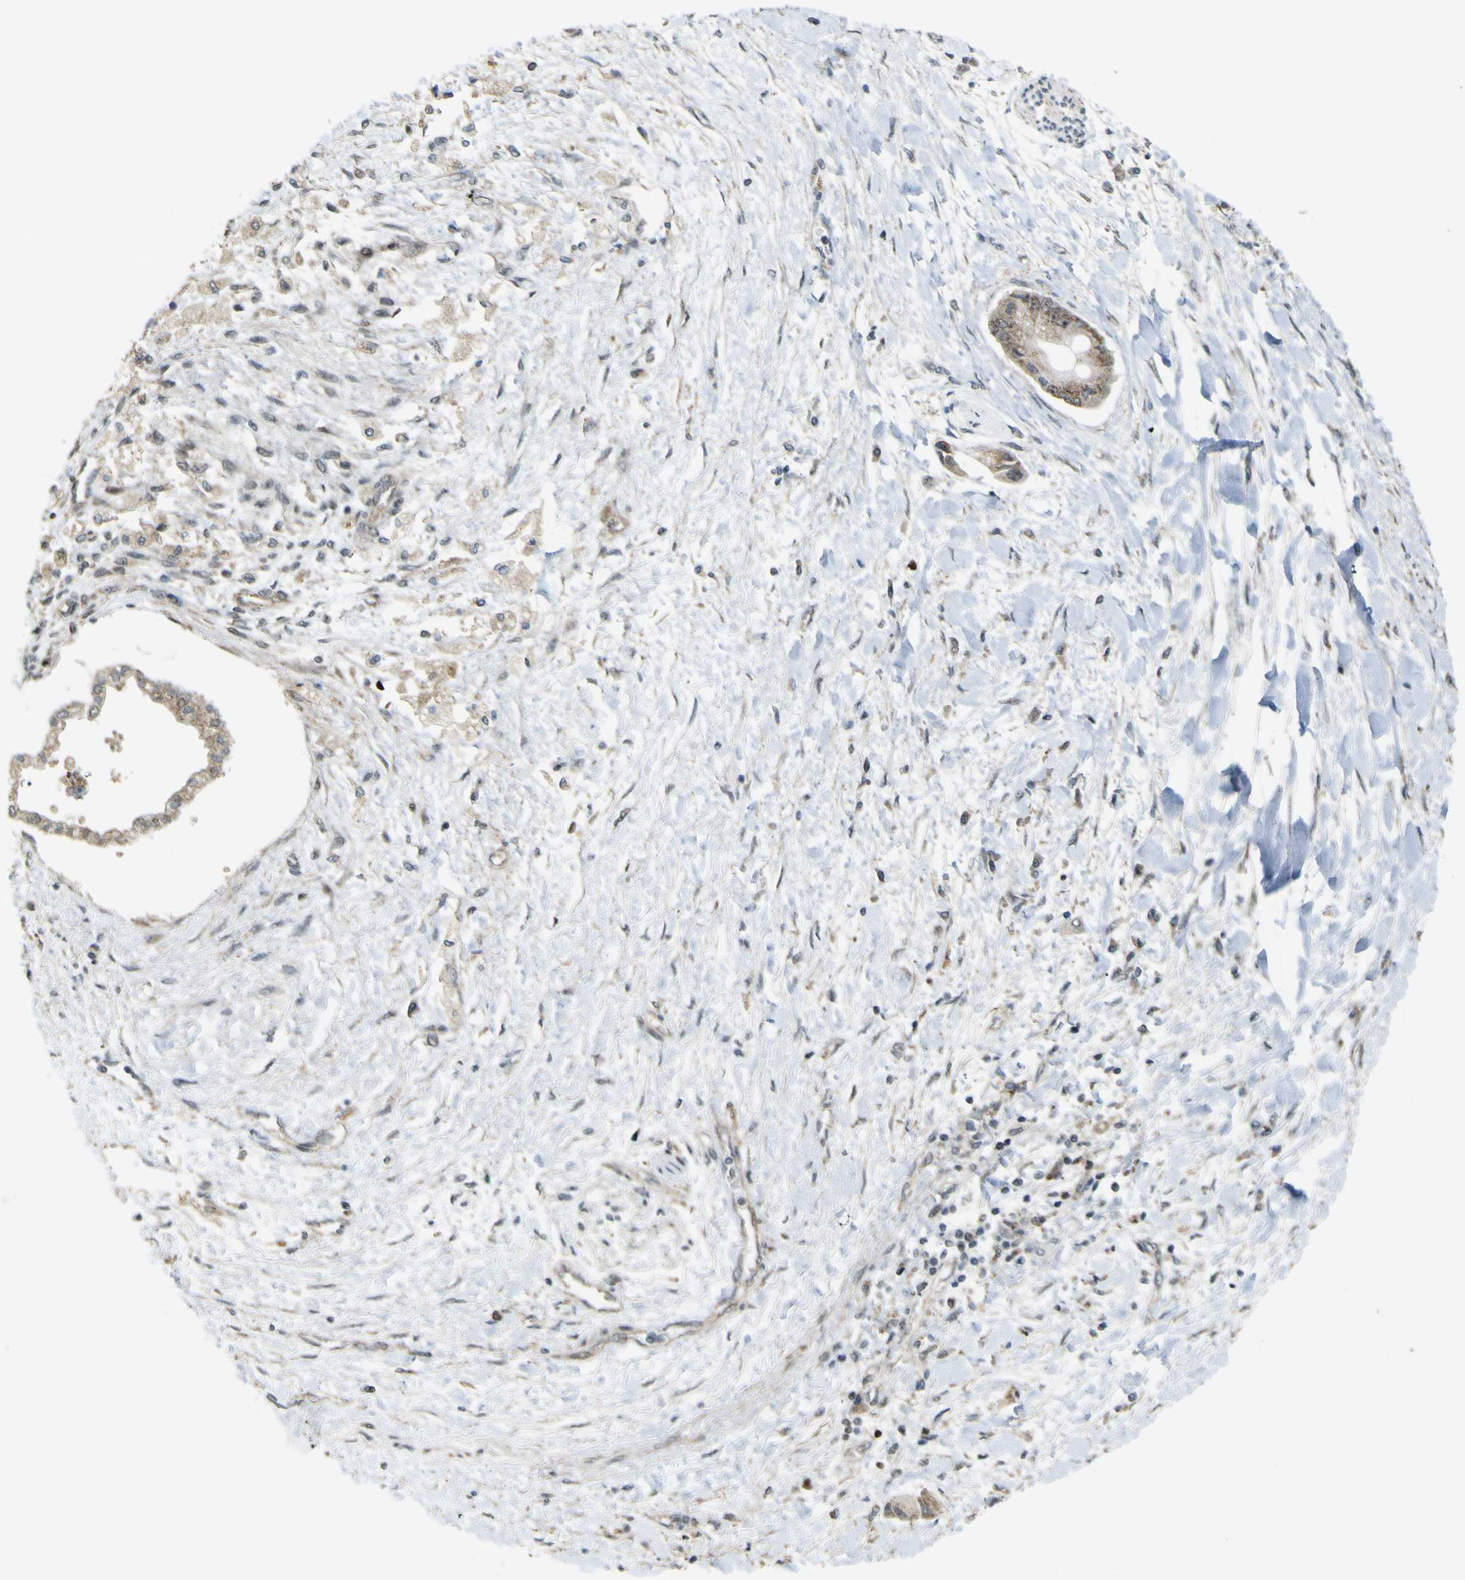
{"staining": {"intensity": "moderate", "quantity": ">75%", "location": "cytoplasmic/membranous,nuclear"}, "tissue": "liver cancer", "cell_type": "Tumor cells", "image_type": "cancer", "snomed": [{"axis": "morphology", "description": "Cholangiocarcinoma"}, {"axis": "topography", "description": "Liver"}], "caption": "DAB immunohistochemical staining of human liver cancer demonstrates moderate cytoplasmic/membranous and nuclear protein staining in about >75% of tumor cells.", "gene": "ACBD5", "patient": {"sex": "male", "age": 50}}